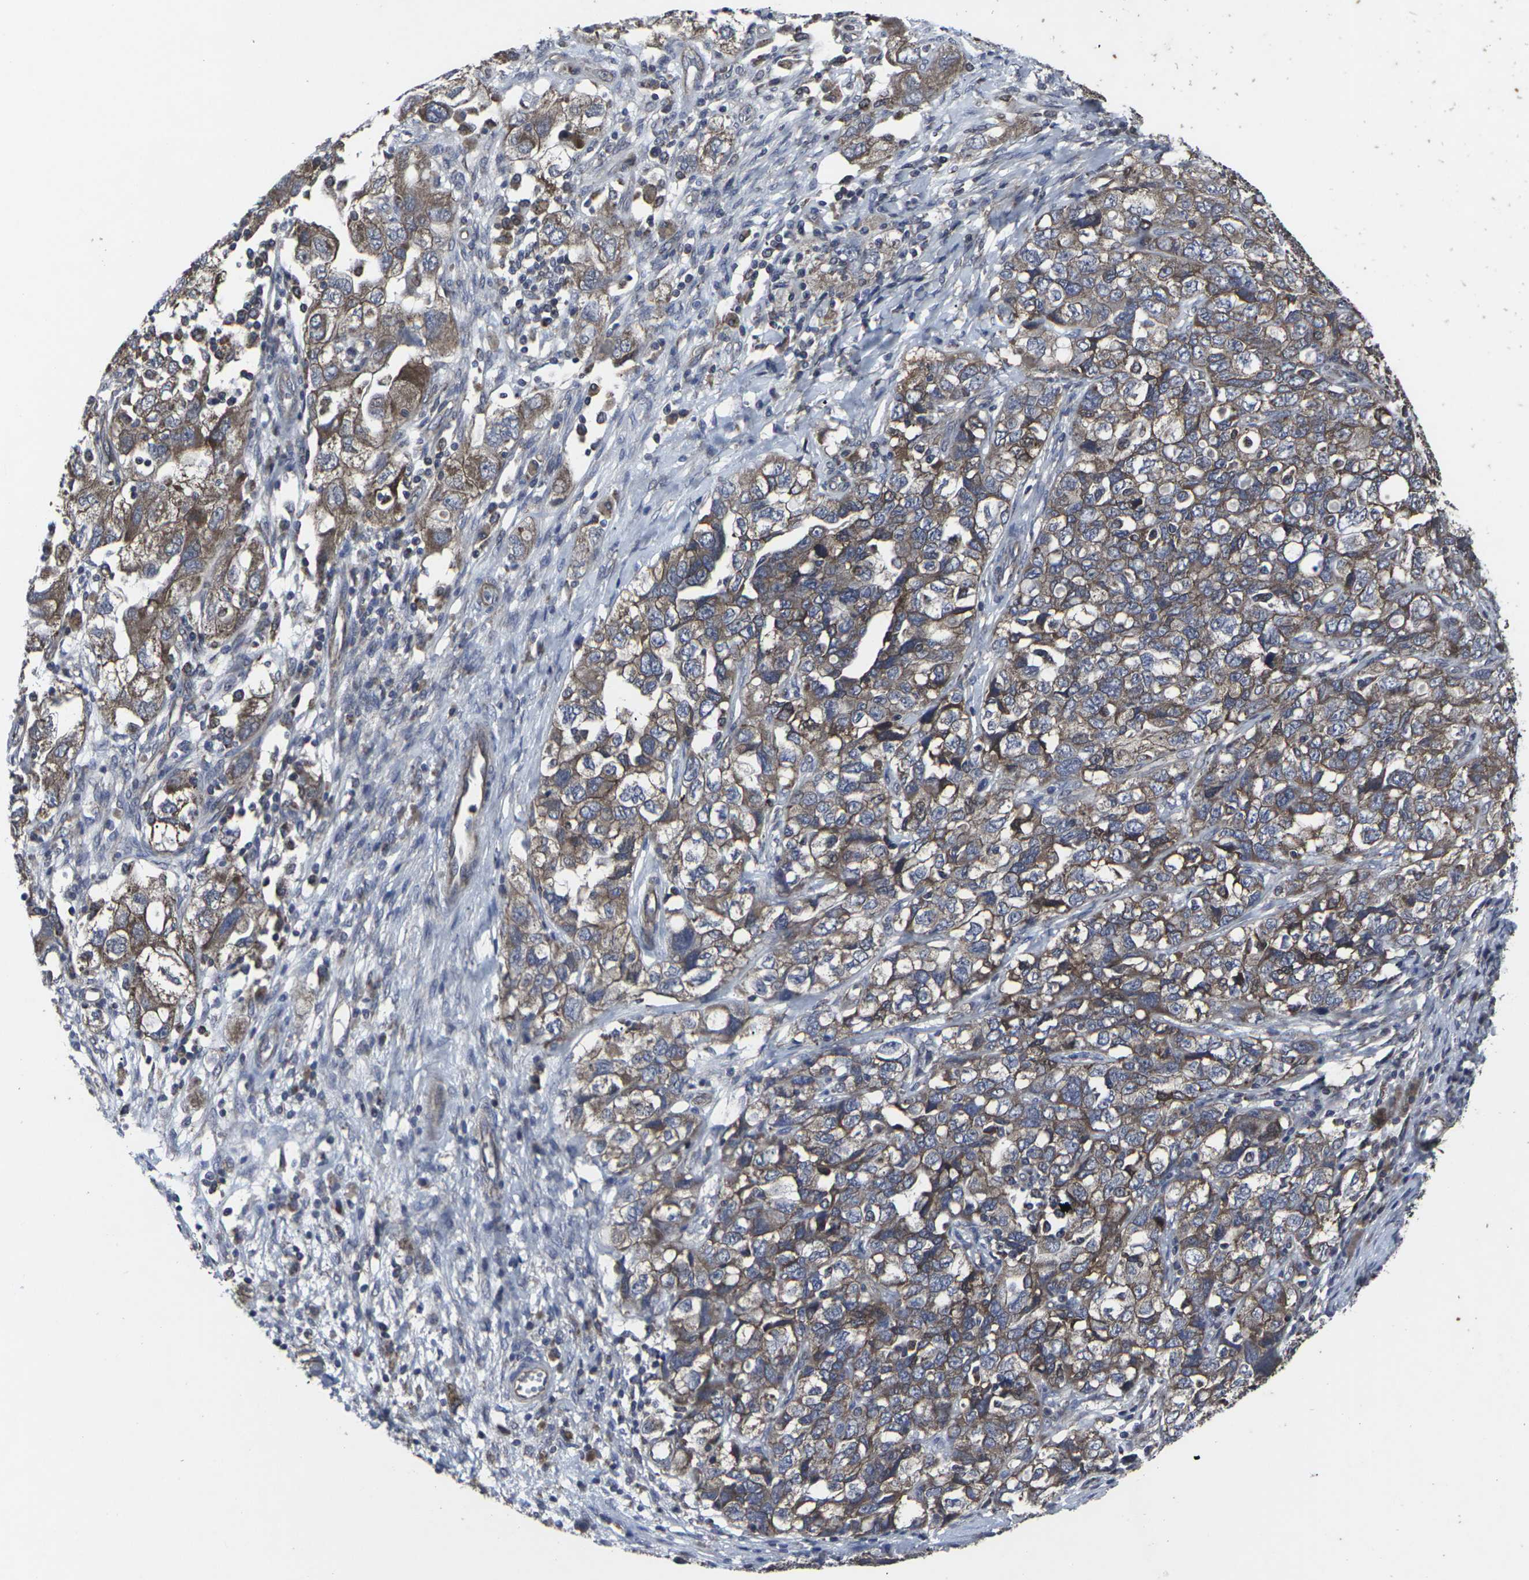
{"staining": {"intensity": "moderate", "quantity": ">75%", "location": "cytoplasmic/membranous"}, "tissue": "ovarian cancer", "cell_type": "Tumor cells", "image_type": "cancer", "snomed": [{"axis": "morphology", "description": "Carcinoma, NOS"}, {"axis": "morphology", "description": "Cystadenocarcinoma, serous, NOS"}, {"axis": "topography", "description": "Ovary"}], "caption": "There is medium levels of moderate cytoplasmic/membranous staining in tumor cells of ovarian serous cystadenocarcinoma, as demonstrated by immunohistochemical staining (brown color).", "gene": "MAPKAPK2", "patient": {"sex": "female", "age": 69}}